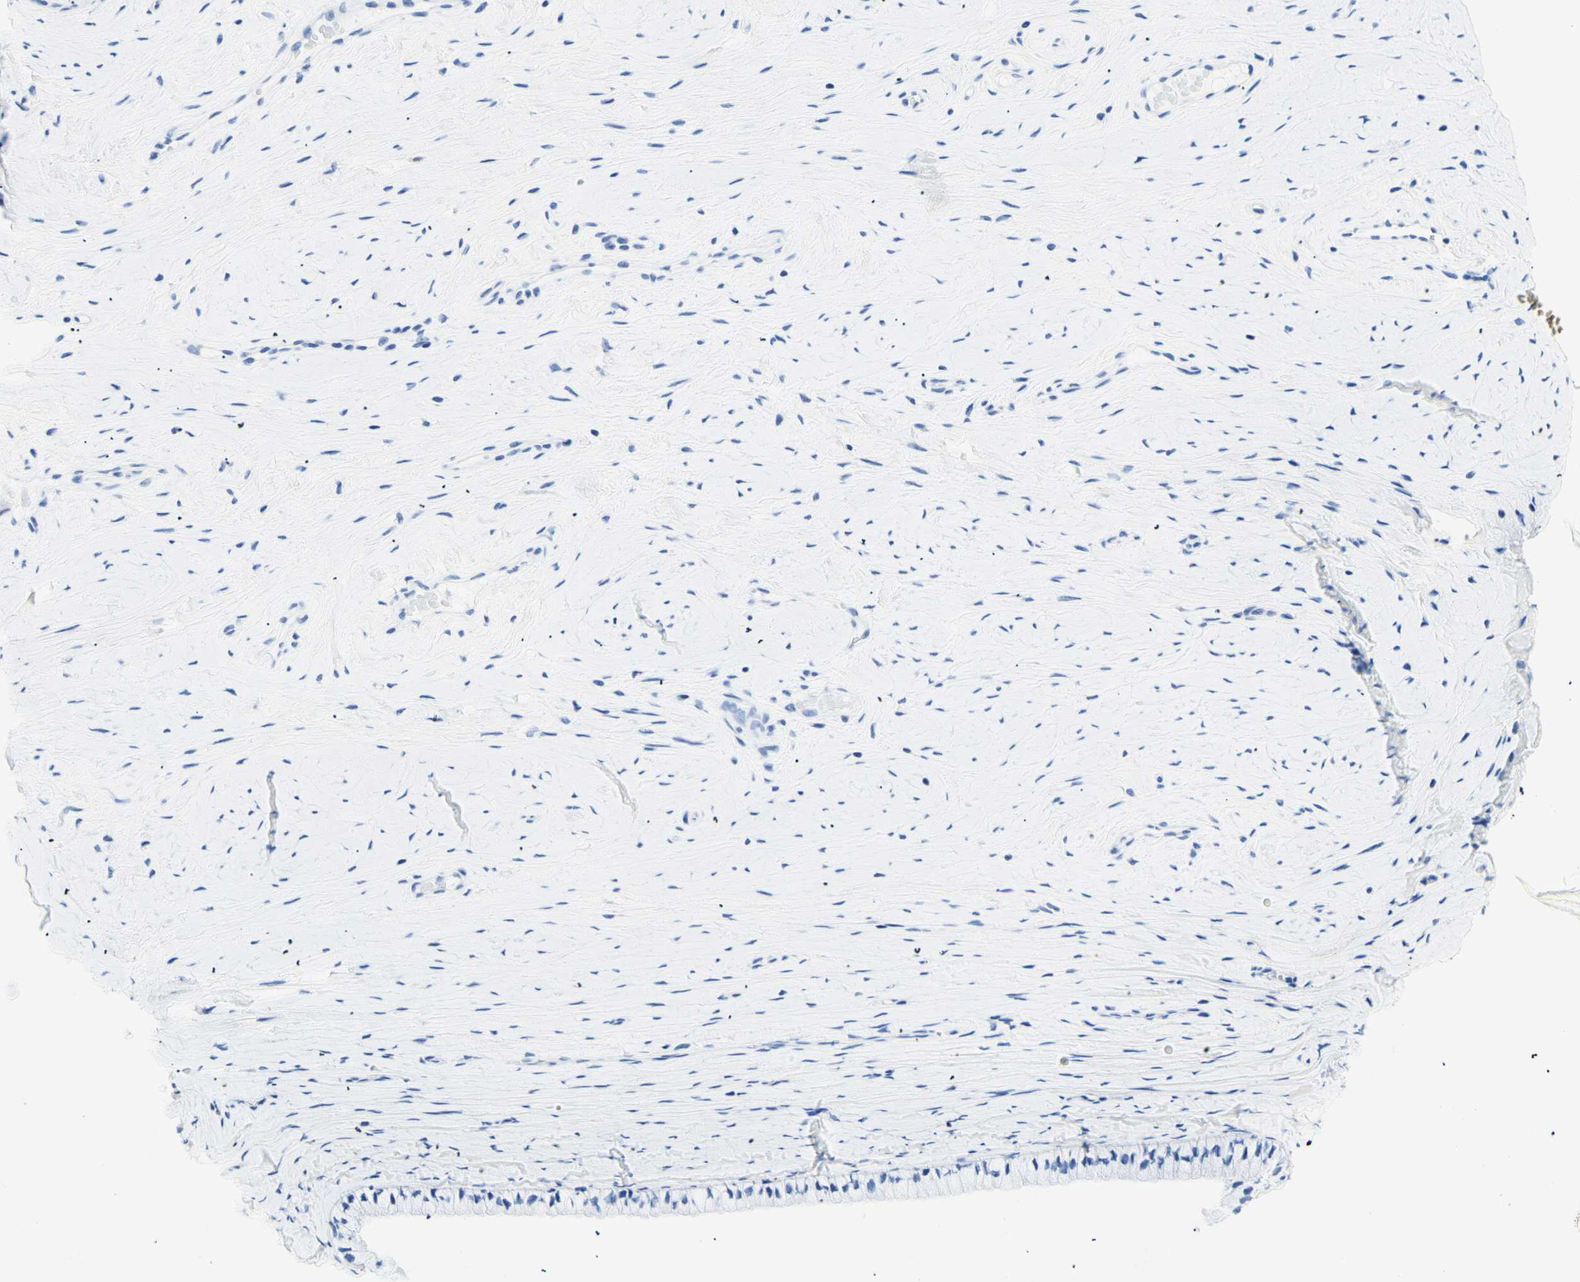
{"staining": {"intensity": "negative", "quantity": "none", "location": "none"}, "tissue": "cervix", "cell_type": "Glandular cells", "image_type": "normal", "snomed": [{"axis": "morphology", "description": "Normal tissue, NOS"}, {"axis": "topography", "description": "Cervix"}], "caption": "Immunohistochemistry (IHC) of normal cervix exhibits no positivity in glandular cells.", "gene": "HPCA", "patient": {"sex": "female", "age": 39}}